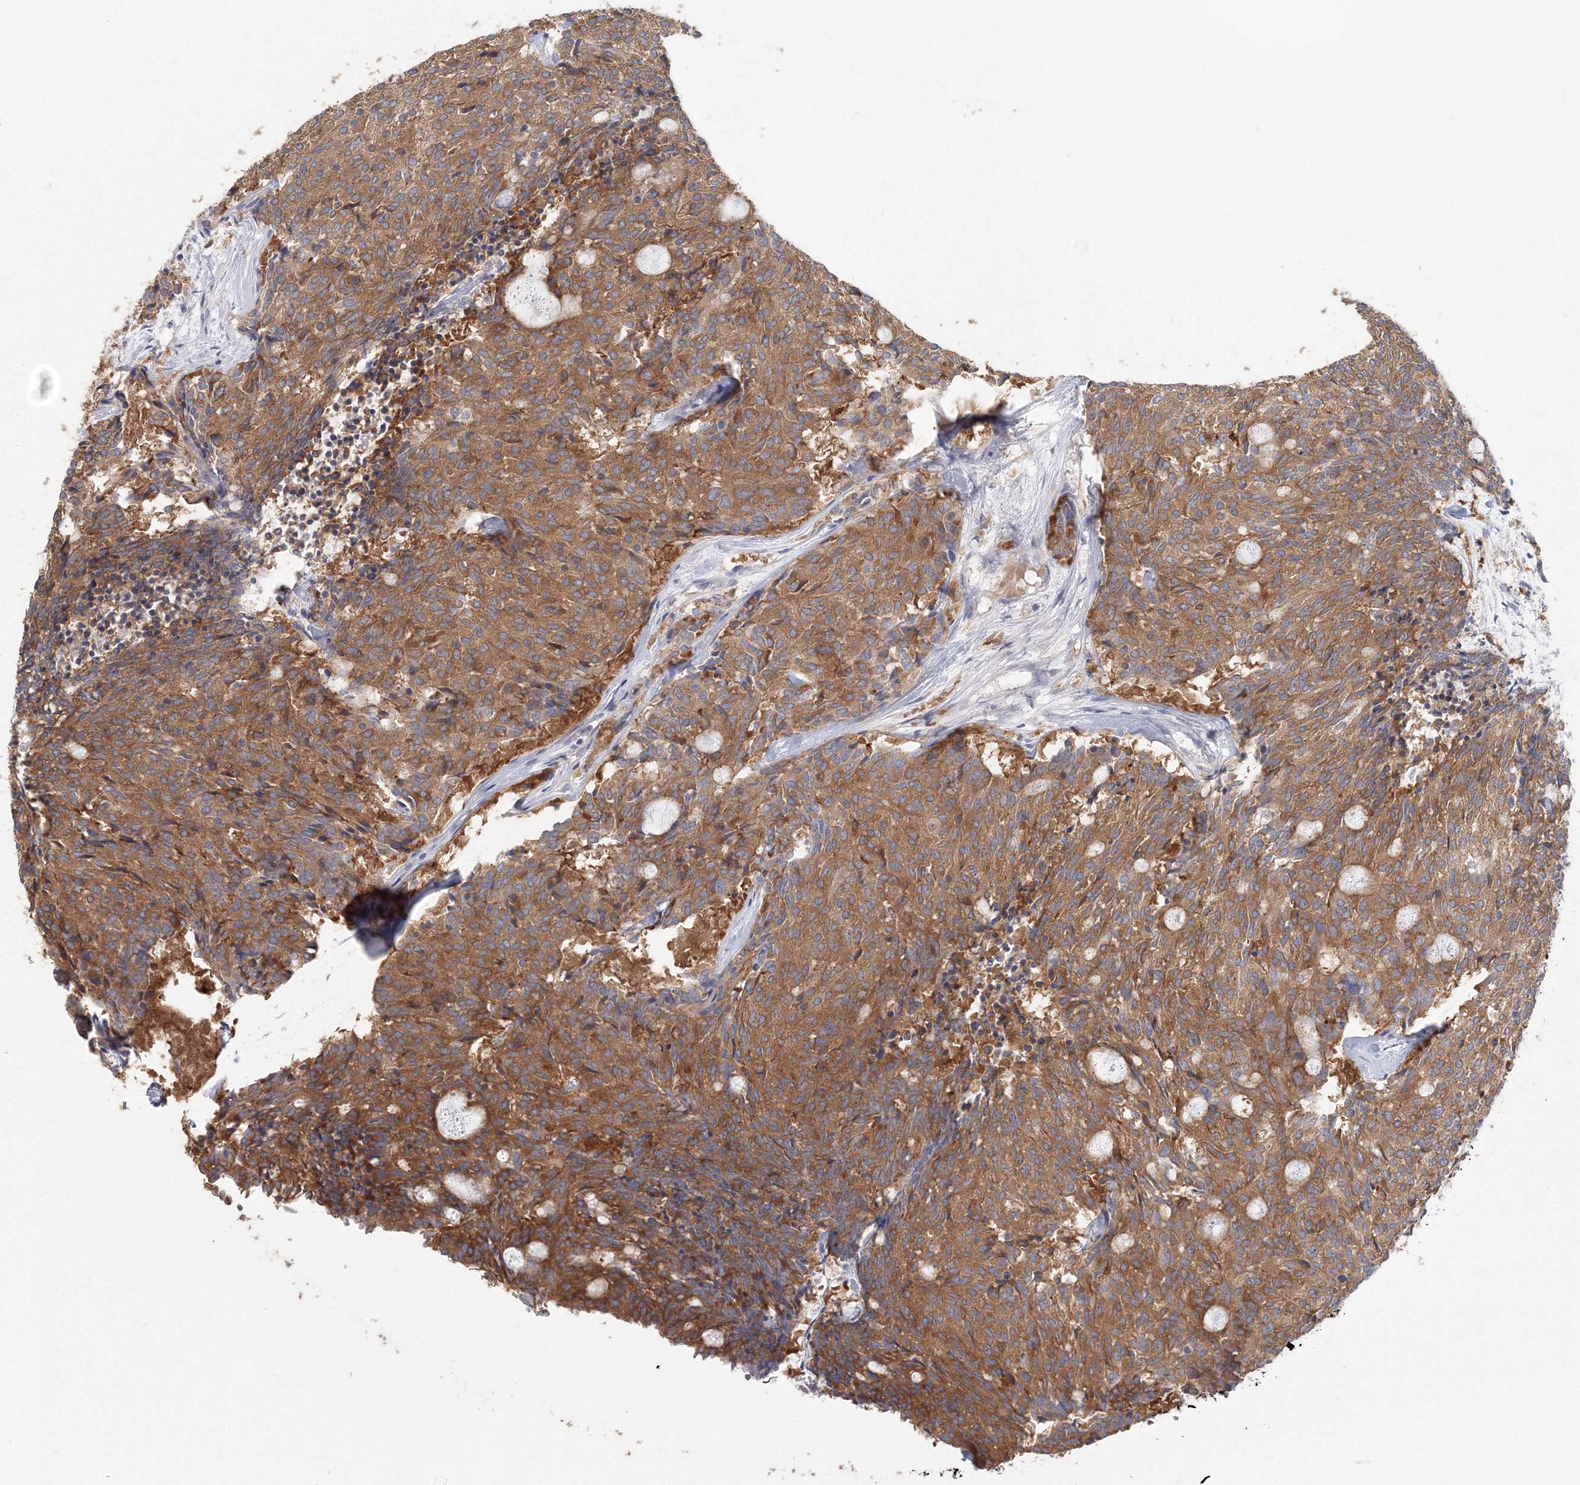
{"staining": {"intensity": "moderate", "quantity": "25%-75%", "location": "cytoplasmic/membranous"}, "tissue": "carcinoid", "cell_type": "Tumor cells", "image_type": "cancer", "snomed": [{"axis": "morphology", "description": "Carcinoid, malignant, NOS"}, {"axis": "topography", "description": "Pancreas"}], "caption": "There is medium levels of moderate cytoplasmic/membranous expression in tumor cells of malignant carcinoid, as demonstrated by immunohistochemical staining (brown color).", "gene": "TACC2", "patient": {"sex": "female", "age": 54}}